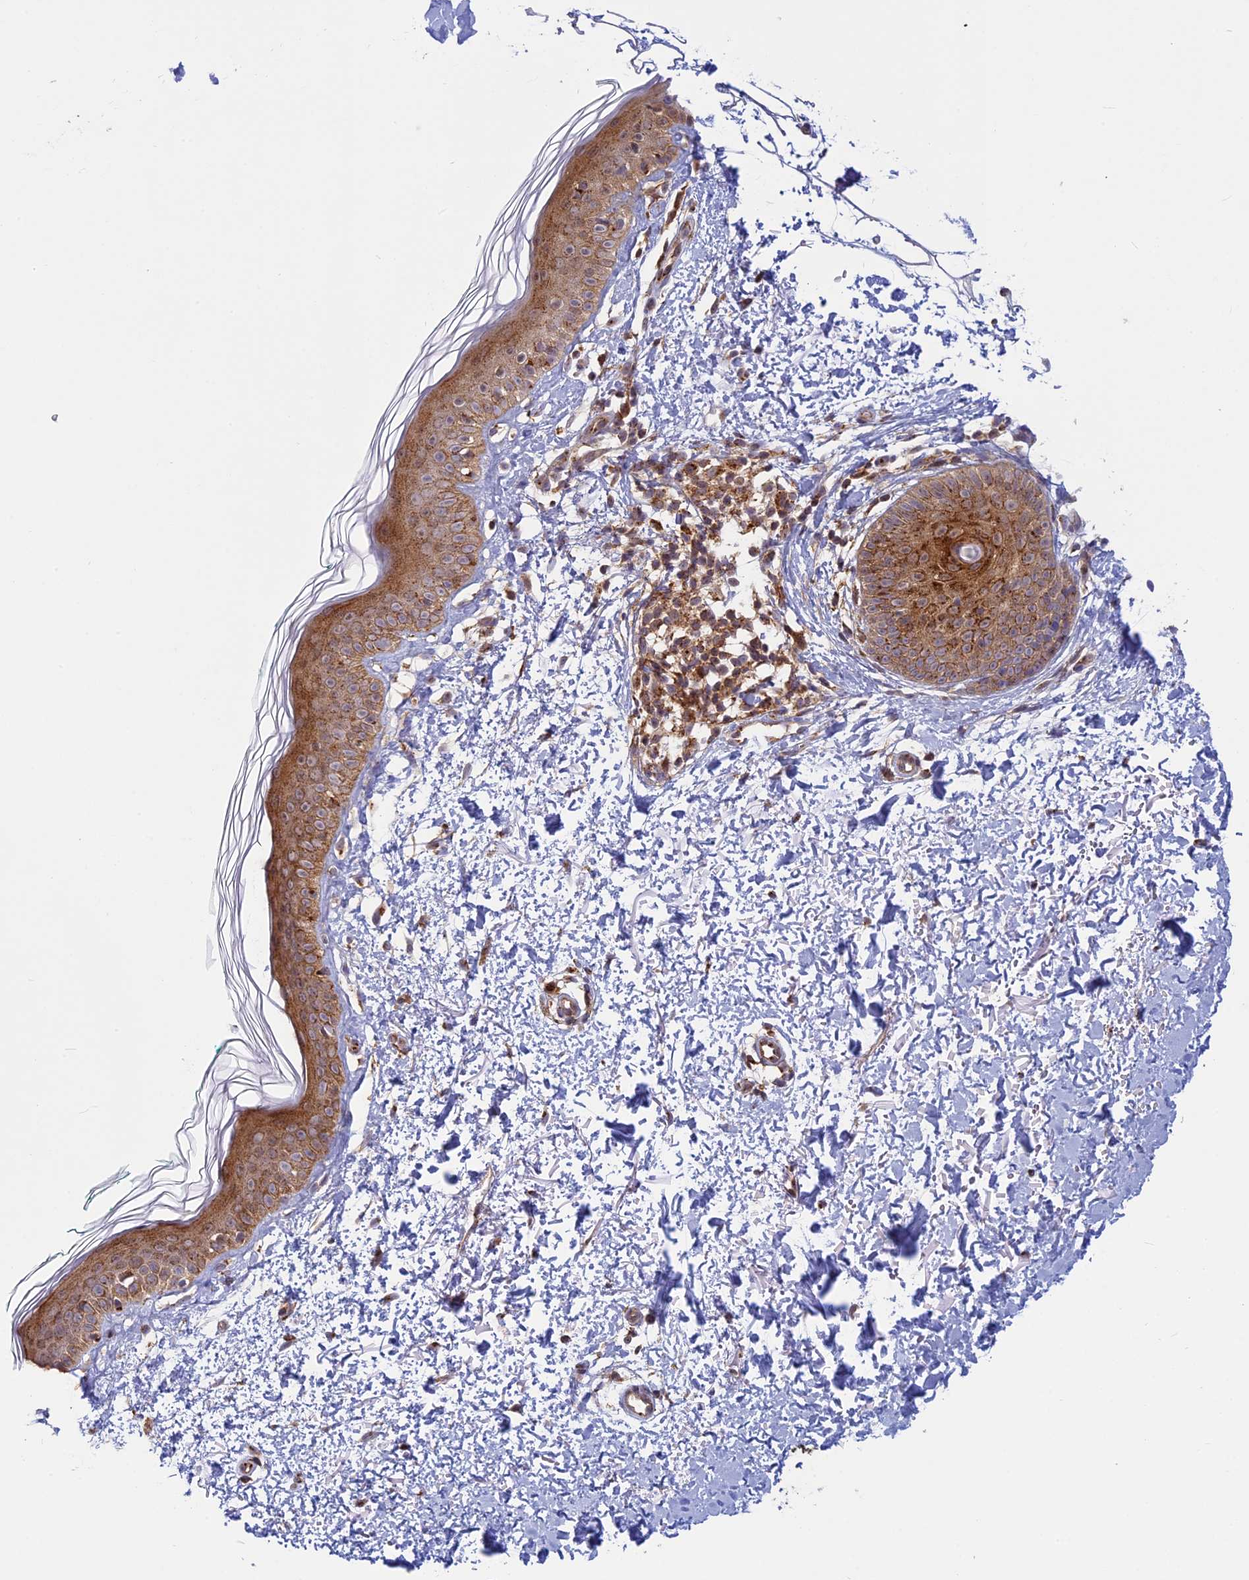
{"staining": {"intensity": "moderate", "quantity": "25%-75%", "location": "cytoplasmic/membranous"}, "tissue": "skin", "cell_type": "Fibroblasts", "image_type": "normal", "snomed": [{"axis": "morphology", "description": "Normal tissue, NOS"}, {"axis": "topography", "description": "Skin"}], "caption": "Human skin stained with a brown dye reveals moderate cytoplasmic/membranous positive staining in approximately 25%-75% of fibroblasts.", "gene": "CLINT1", "patient": {"sex": "male", "age": 66}}